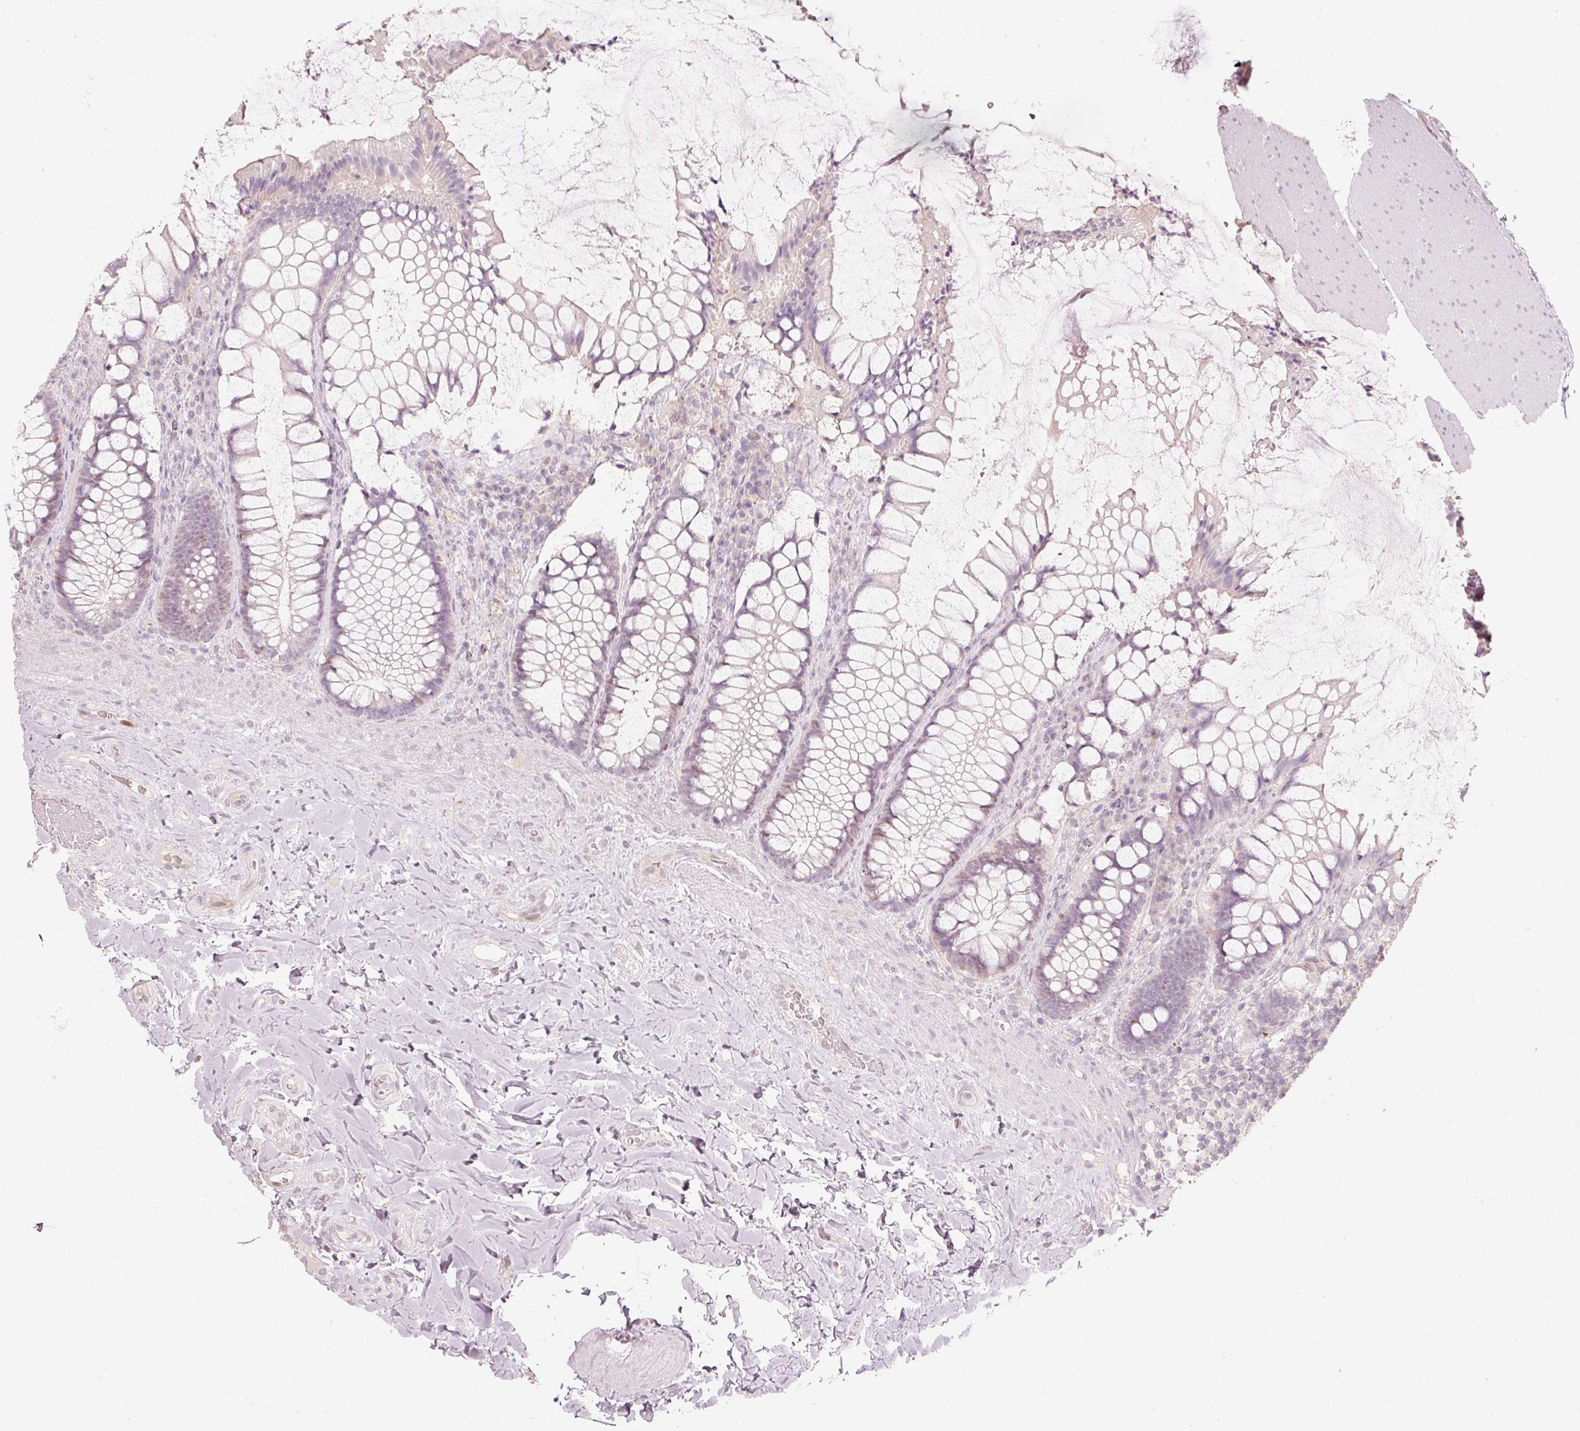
{"staining": {"intensity": "weak", "quantity": "<25%", "location": "nuclear"}, "tissue": "rectum", "cell_type": "Glandular cells", "image_type": "normal", "snomed": [{"axis": "morphology", "description": "Normal tissue, NOS"}, {"axis": "topography", "description": "Rectum"}], "caption": "A photomicrograph of human rectum is negative for staining in glandular cells. The staining is performed using DAB brown chromogen with nuclei counter-stained in using hematoxylin.", "gene": "TREX2", "patient": {"sex": "female", "age": 58}}